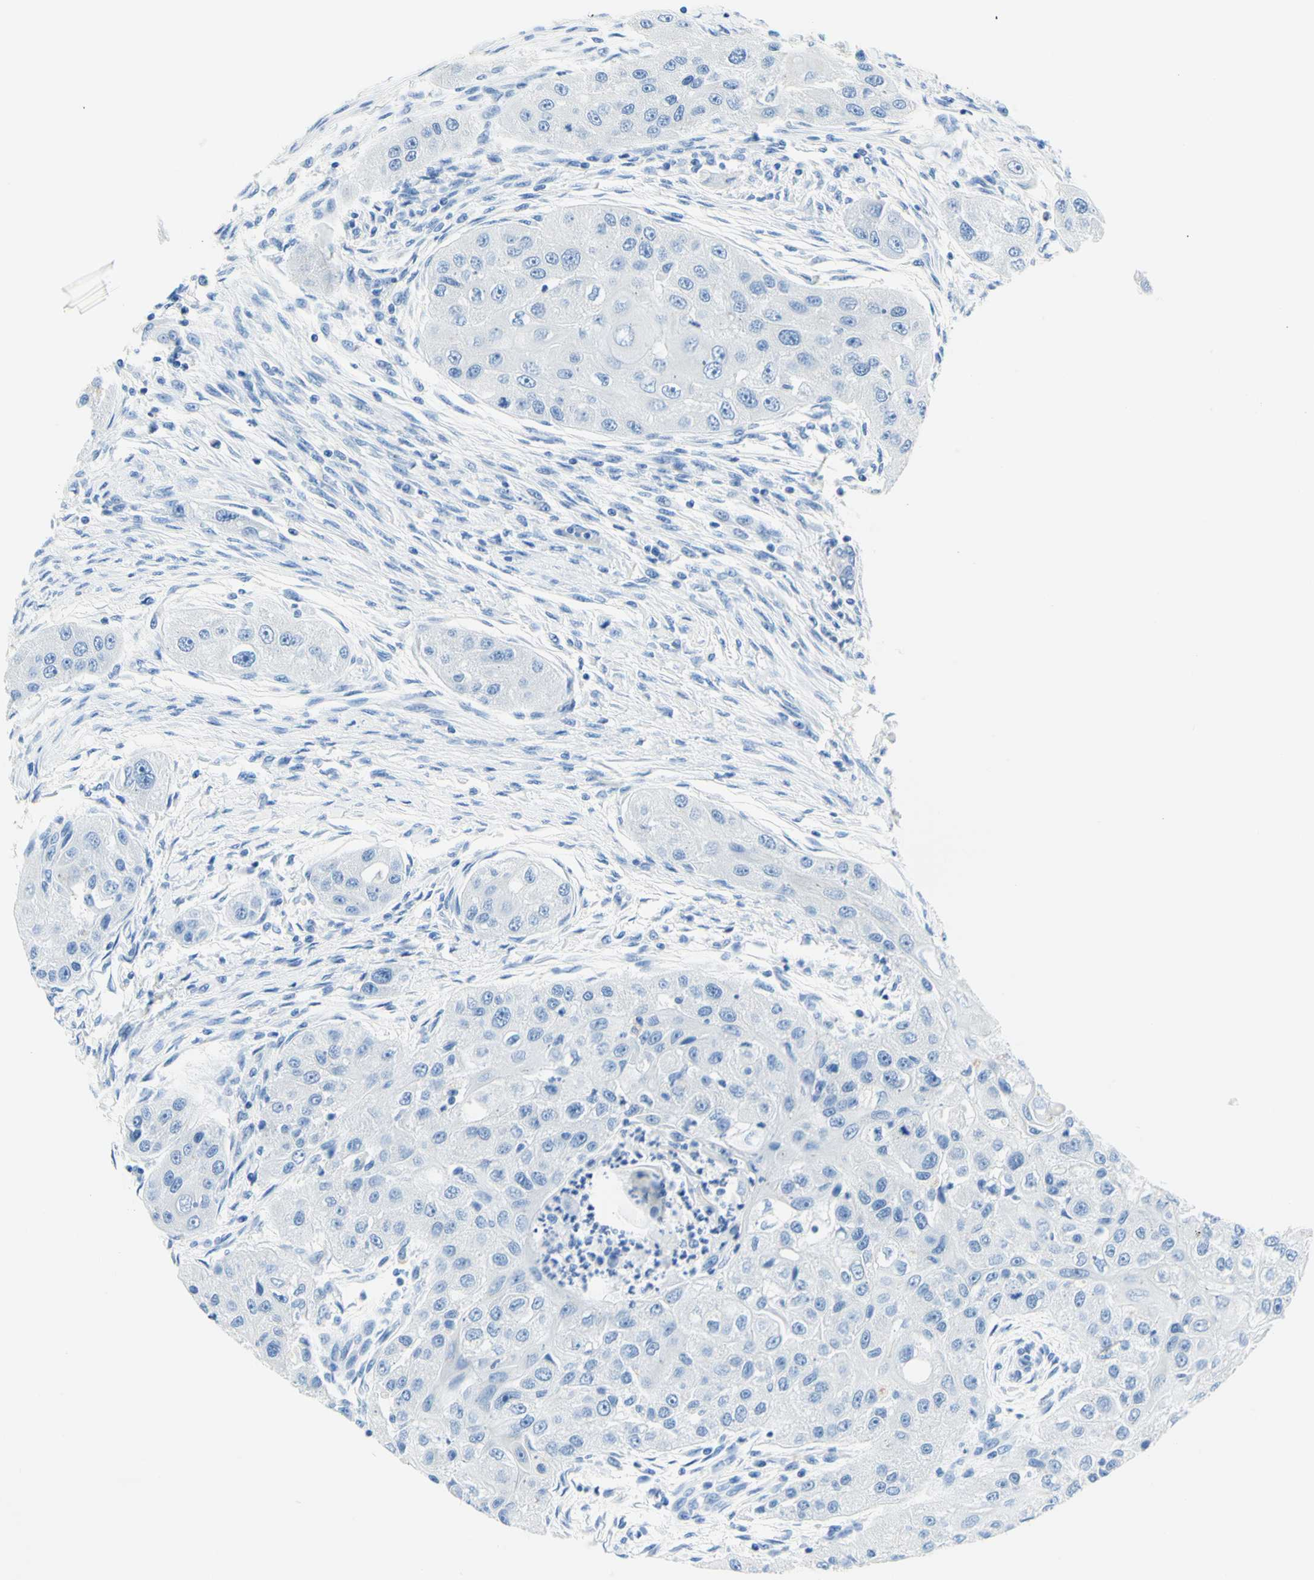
{"staining": {"intensity": "negative", "quantity": "none", "location": "none"}, "tissue": "head and neck cancer", "cell_type": "Tumor cells", "image_type": "cancer", "snomed": [{"axis": "morphology", "description": "Normal tissue, NOS"}, {"axis": "morphology", "description": "Squamous cell carcinoma, NOS"}, {"axis": "topography", "description": "Skeletal muscle"}, {"axis": "topography", "description": "Head-Neck"}], "caption": "Human squamous cell carcinoma (head and neck) stained for a protein using immunohistochemistry (IHC) reveals no expression in tumor cells.", "gene": "MYH2", "patient": {"sex": "male", "age": 51}}